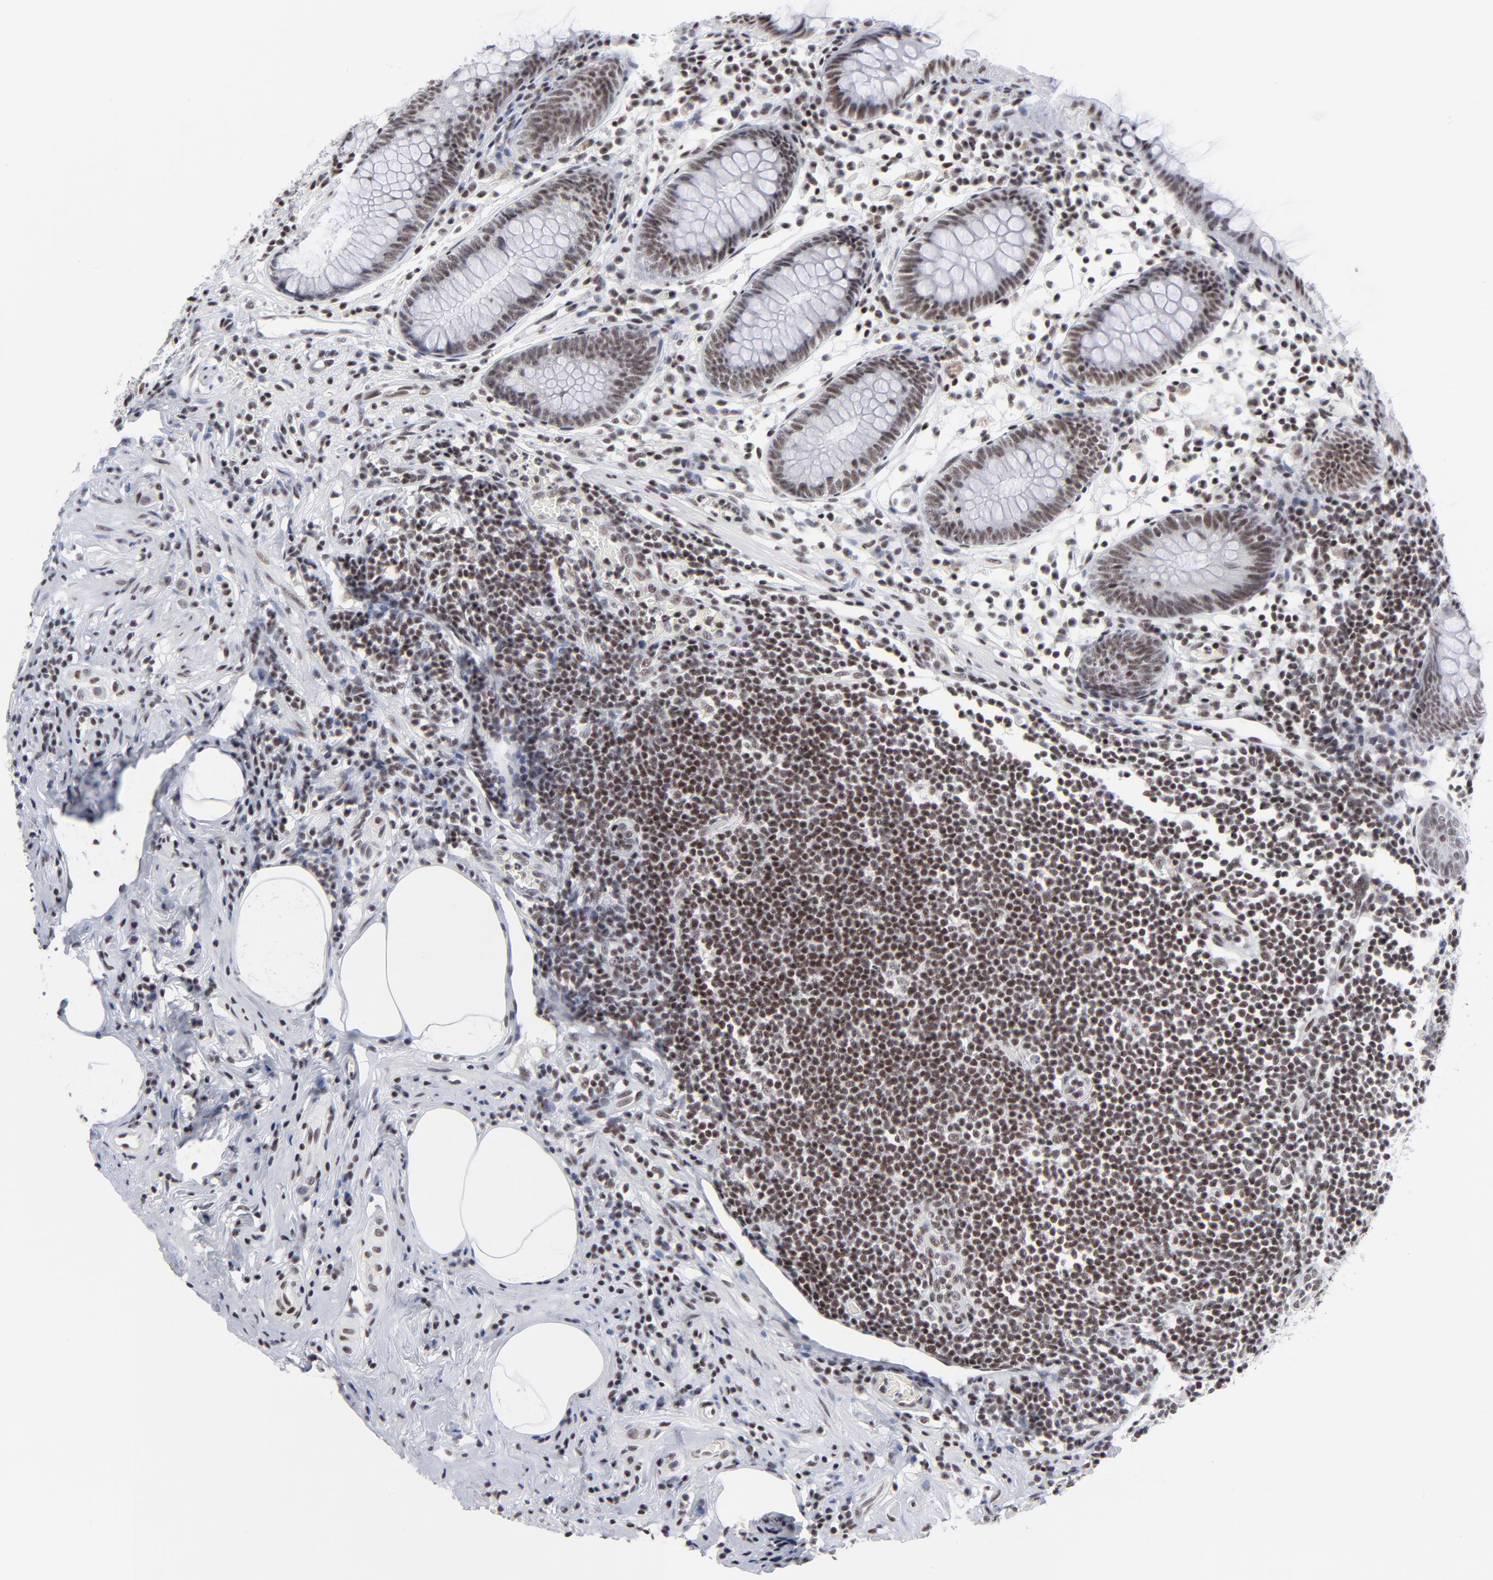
{"staining": {"intensity": "weak", "quantity": ">75%", "location": "nuclear"}, "tissue": "appendix", "cell_type": "Glandular cells", "image_type": "normal", "snomed": [{"axis": "morphology", "description": "Normal tissue, NOS"}, {"axis": "topography", "description": "Appendix"}], "caption": "Immunohistochemistry (IHC) histopathology image of normal human appendix stained for a protein (brown), which shows low levels of weak nuclear expression in about >75% of glandular cells.", "gene": "SP2", "patient": {"sex": "male", "age": 38}}